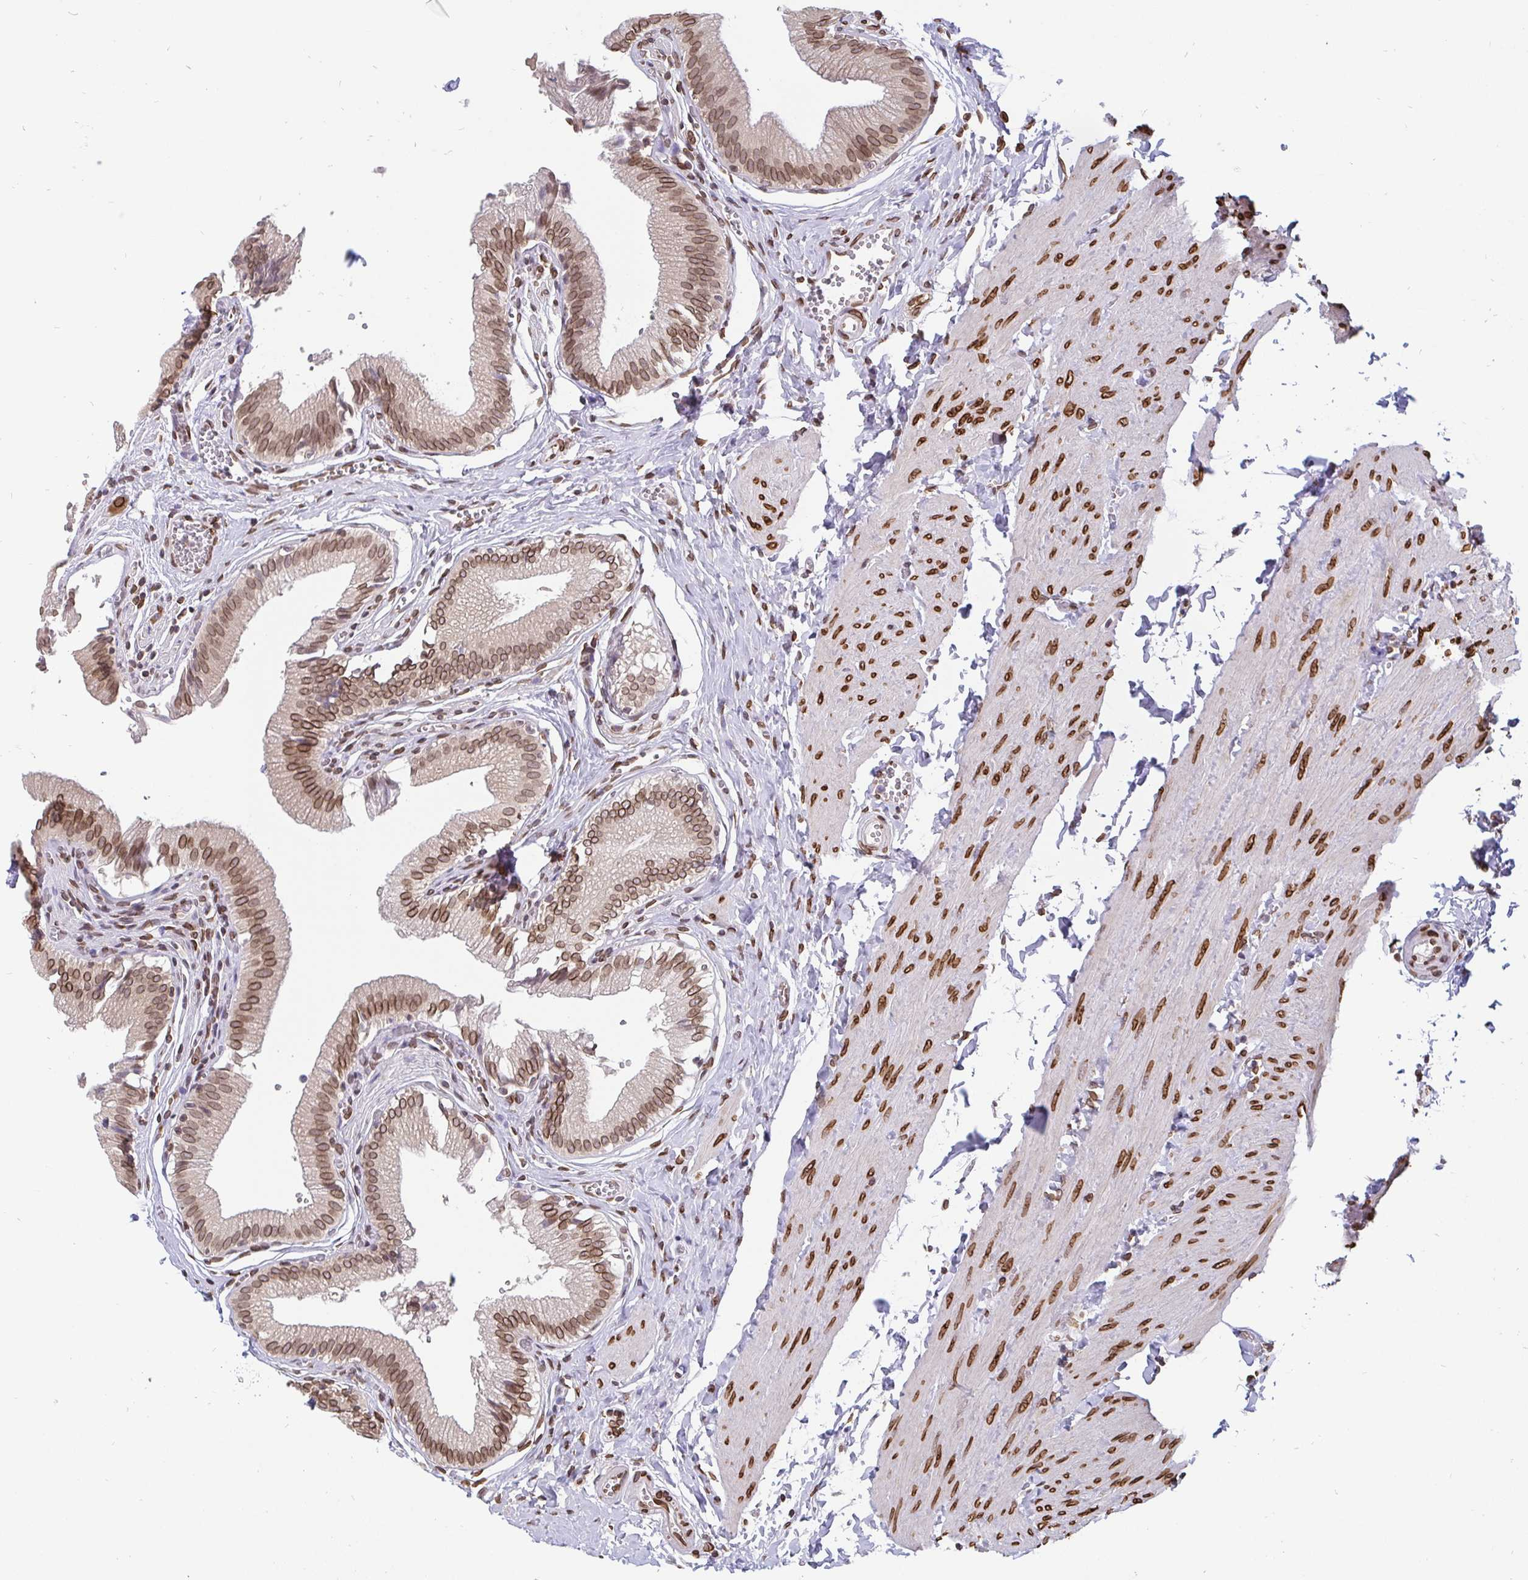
{"staining": {"intensity": "moderate", "quantity": ">75%", "location": "cytoplasmic/membranous,nuclear"}, "tissue": "gallbladder", "cell_type": "Glandular cells", "image_type": "normal", "snomed": [{"axis": "morphology", "description": "Normal tissue, NOS"}, {"axis": "topography", "description": "Gallbladder"}, {"axis": "topography", "description": "Peripheral nerve tissue"}], "caption": "Unremarkable gallbladder was stained to show a protein in brown. There is medium levels of moderate cytoplasmic/membranous,nuclear staining in about >75% of glandular cells. The staining was performed using DAB to visualize the protein expression in brown, while the nuclei were stained in blue with hematoxylin (Magnification: 20x).", "gene": "EMD", "patient": {"sex": "male", "age": 17}}